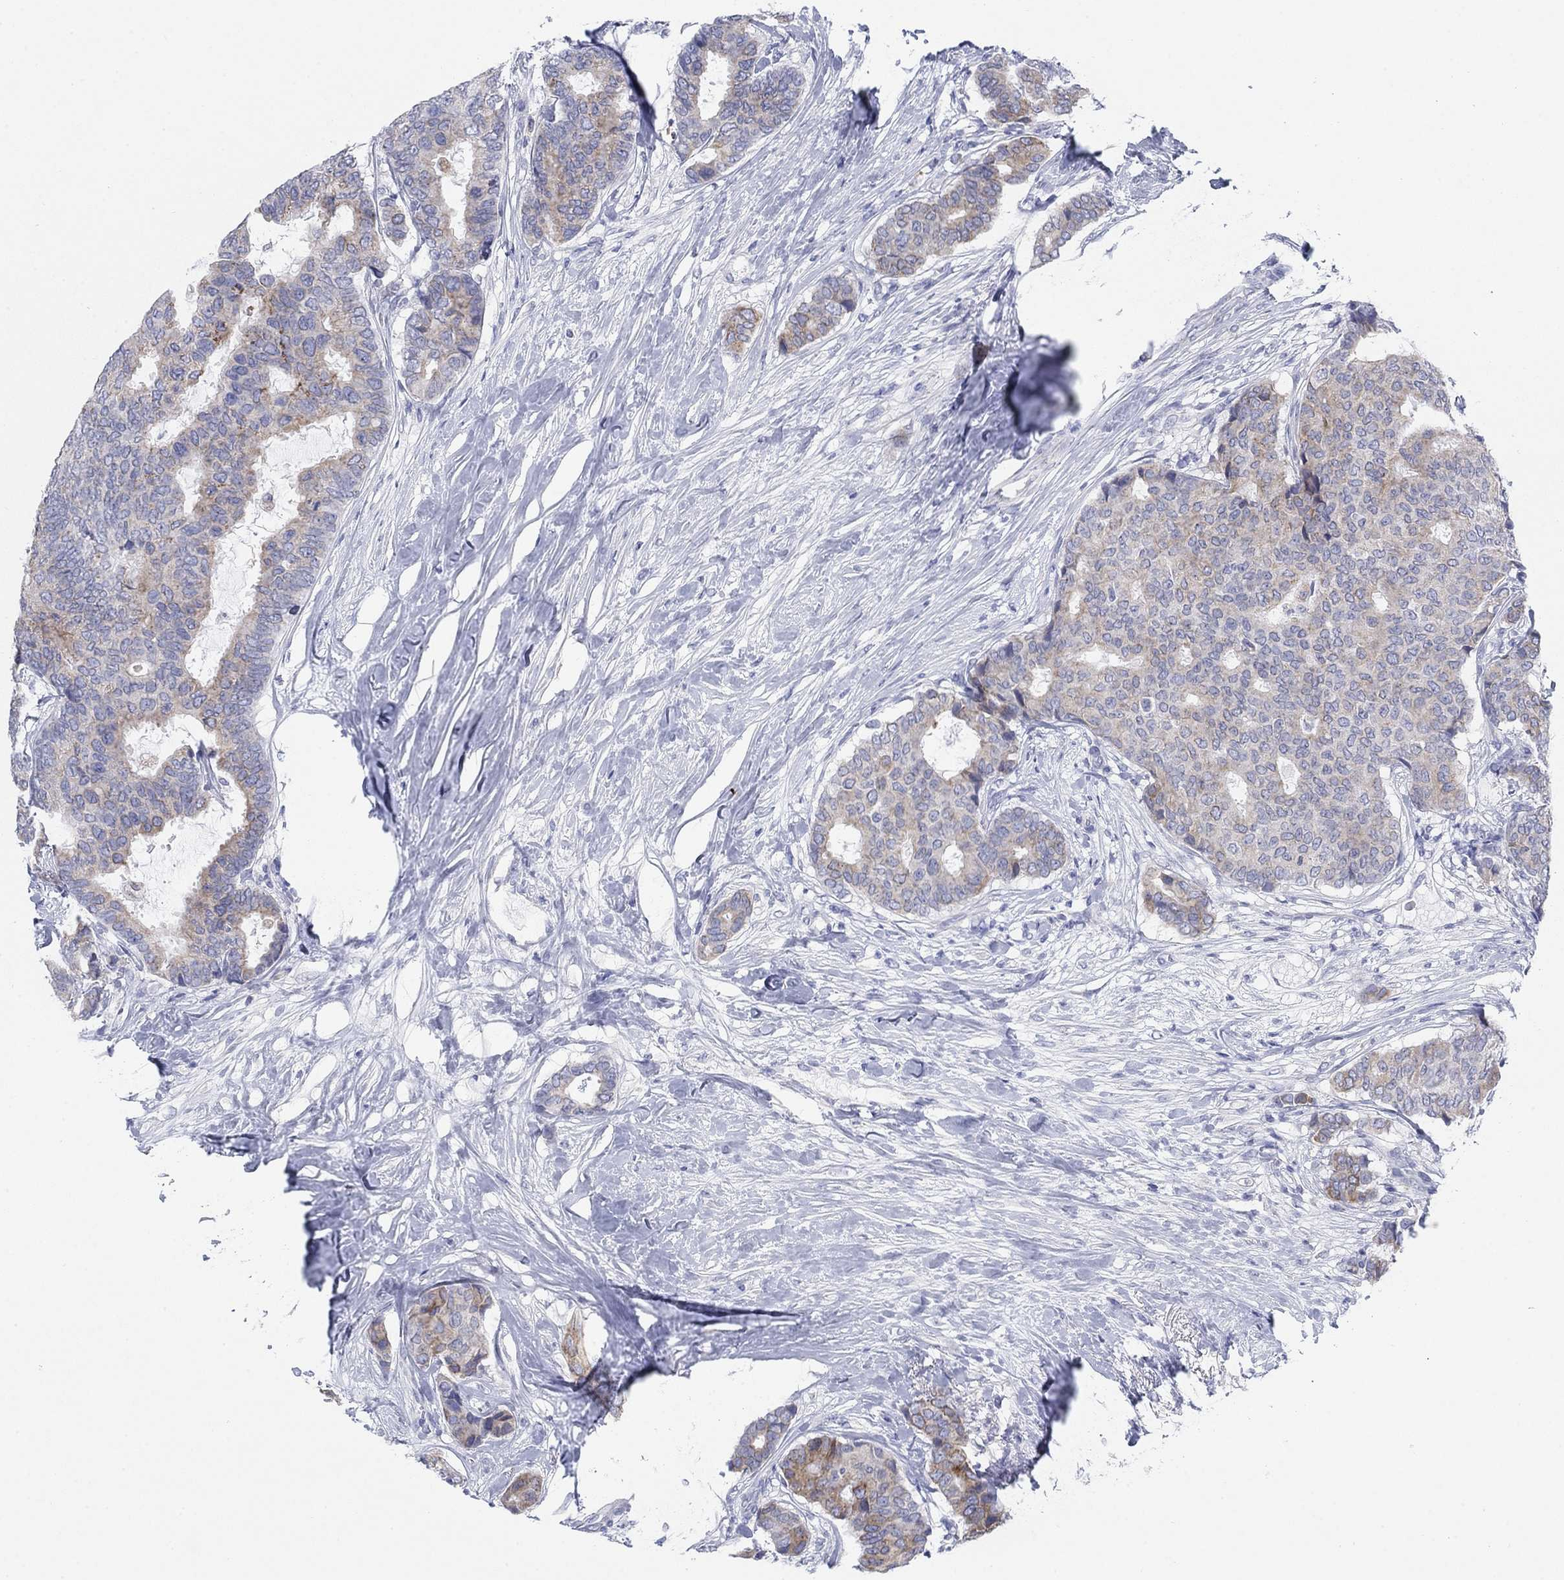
{"staining": {"intensity": "weak", "quantity": ">75%", "location": "cytoplasmic/membranous"}, "tissue": "breast cancer", "cell_type": "Tumor cells", "image_type": "cancer", "snomed": [{"axis": "morphology", "description": "Duct carcinoma"}, {"axis": "topography", "description": "Breast"}], "caption": "Weak cytoplasmic/membranous positivity for a protein is appreciated in approximately >75% of tumor cells of breast invasive ductal carcinoma using IHC.", "gene": "SCCPDH", "patient": {"sex": "female", "age": 75}}